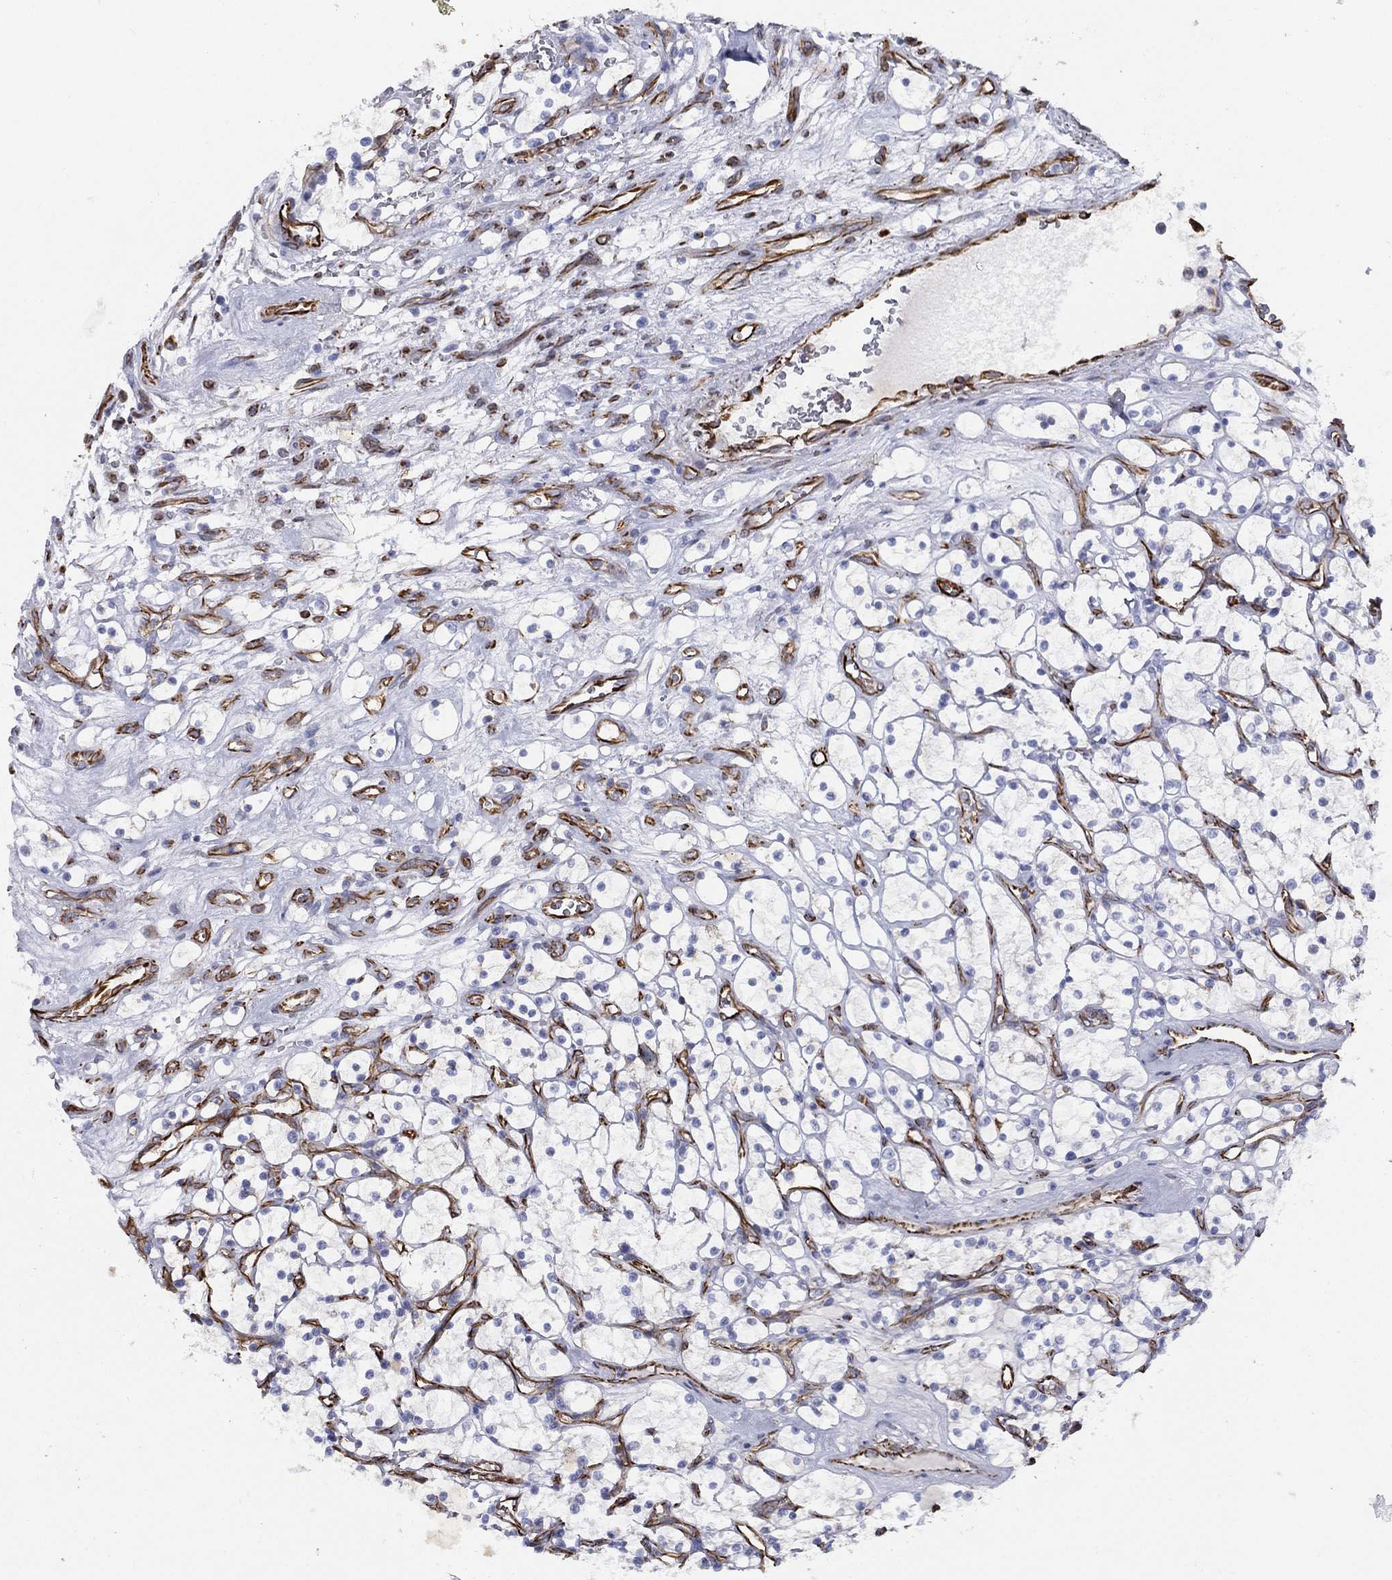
{"staining": {"intensity": "negative", "quantity": "none", "location": "none"}, "tissue": "renal cancer", "cell_type": "Tumor cells", "image_type": "cancer", "snomed": [{"axis": "morphology", "description": "Adenocarcinoma, NOS"}, {"axis": "topography", "description": "Kidney"}], "caption": "The photomicrograph shows no staining of tumor cells in renal cancer.", "gene": "MAS1", "patient": {"sex": "female", "age": 69}}